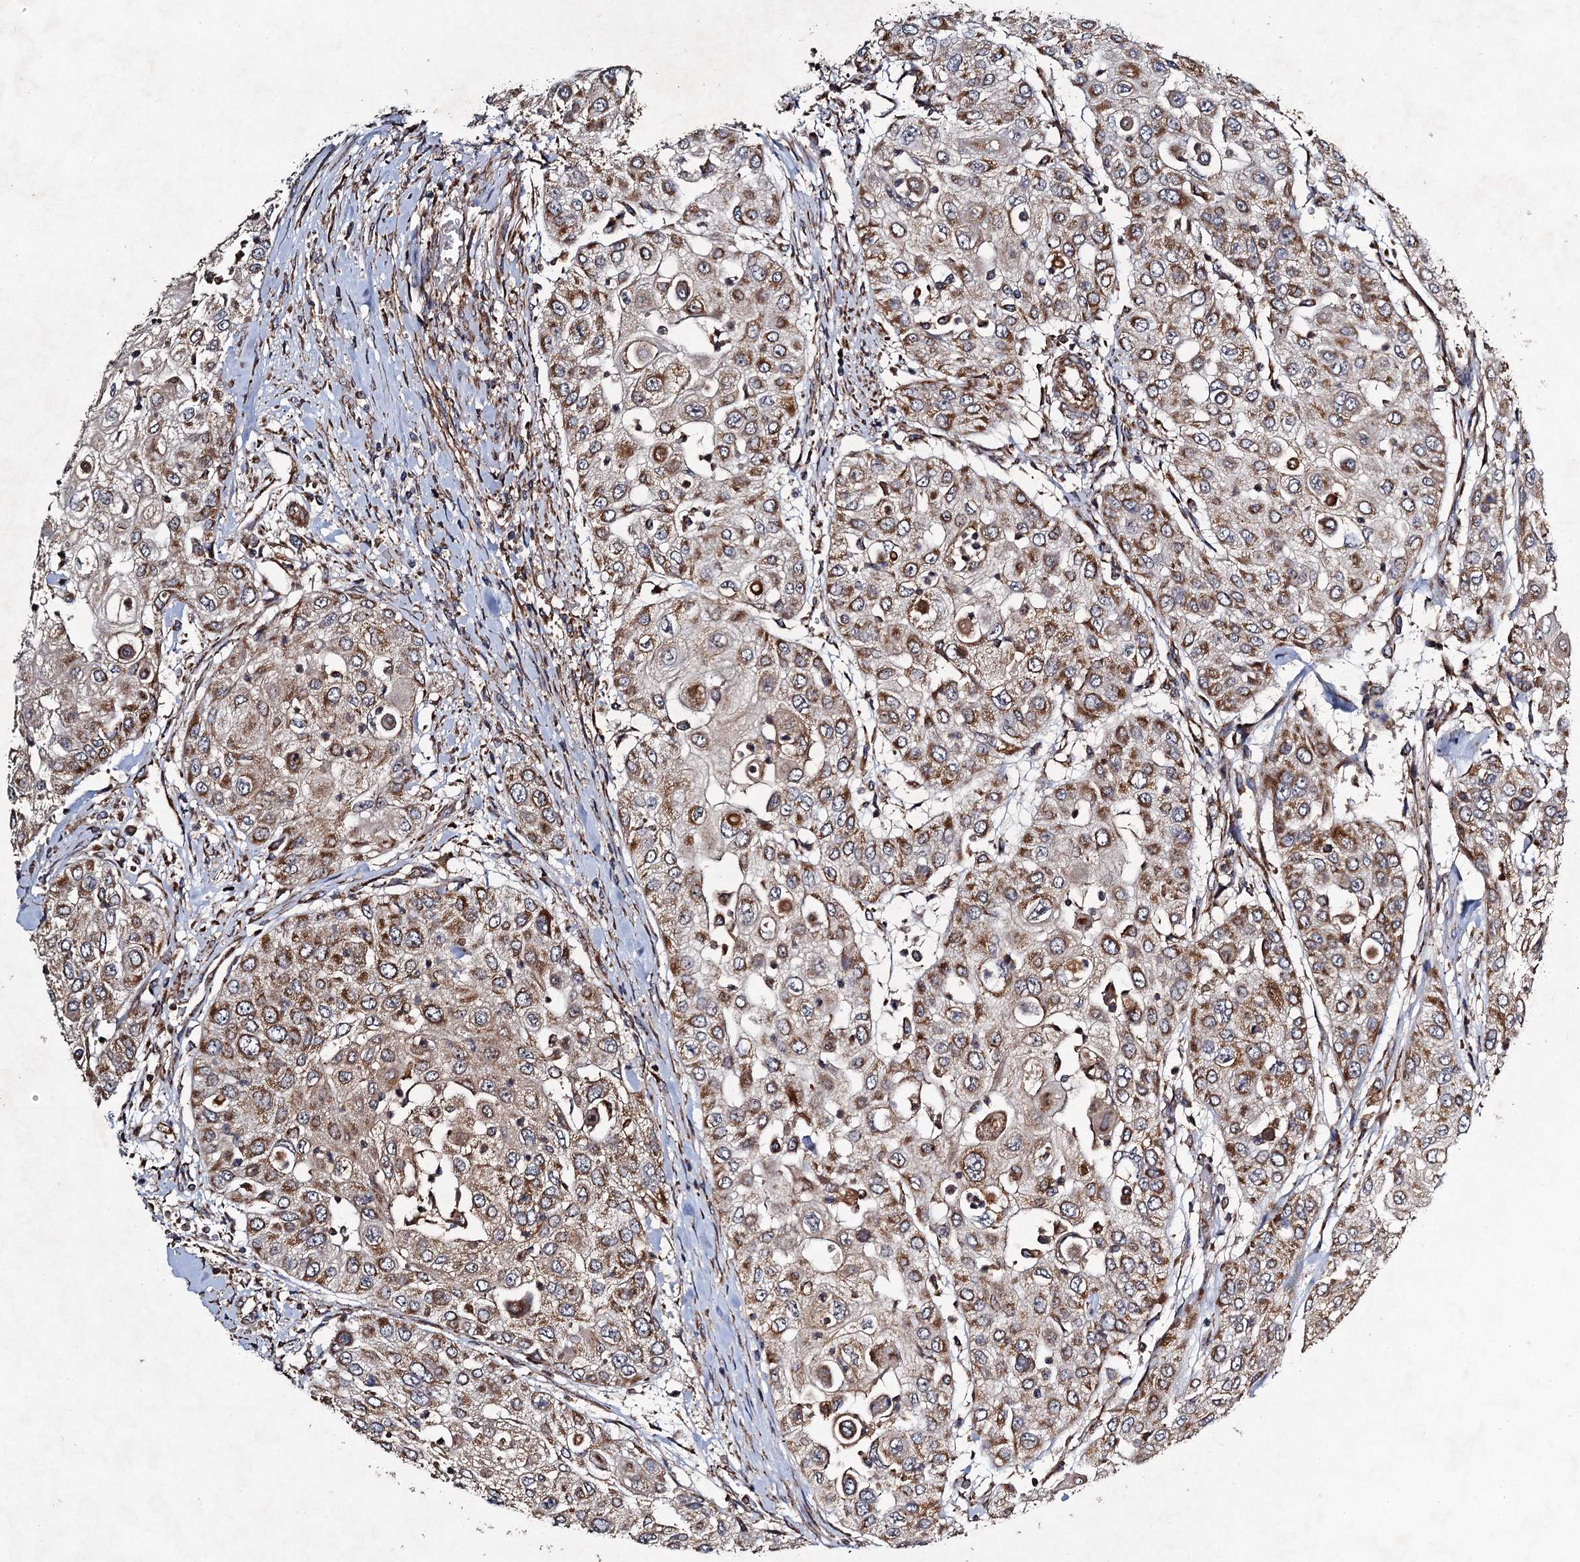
{"staining": {"intensity": "moderate", "quantity": ">75%", "location": "cytoplasmic/membranous"}, "tissue": "urothelial cancer", "cell_type": "Tumor cells", "image_type": "cancer", "snomed": [{"axis": "morphology", "description": "Urothelial carcinoma, High grade"}, {"axis": "topography", "description": "Urinary bladder"}], "caption": "Moderate cytoplasmic/membranous positivity is identified in approximately >75% of tumor cells in urothelial carcinoma (high-grade).", "gene": "NDUFA13", "patient": {"sex": "female", "age": 79}}